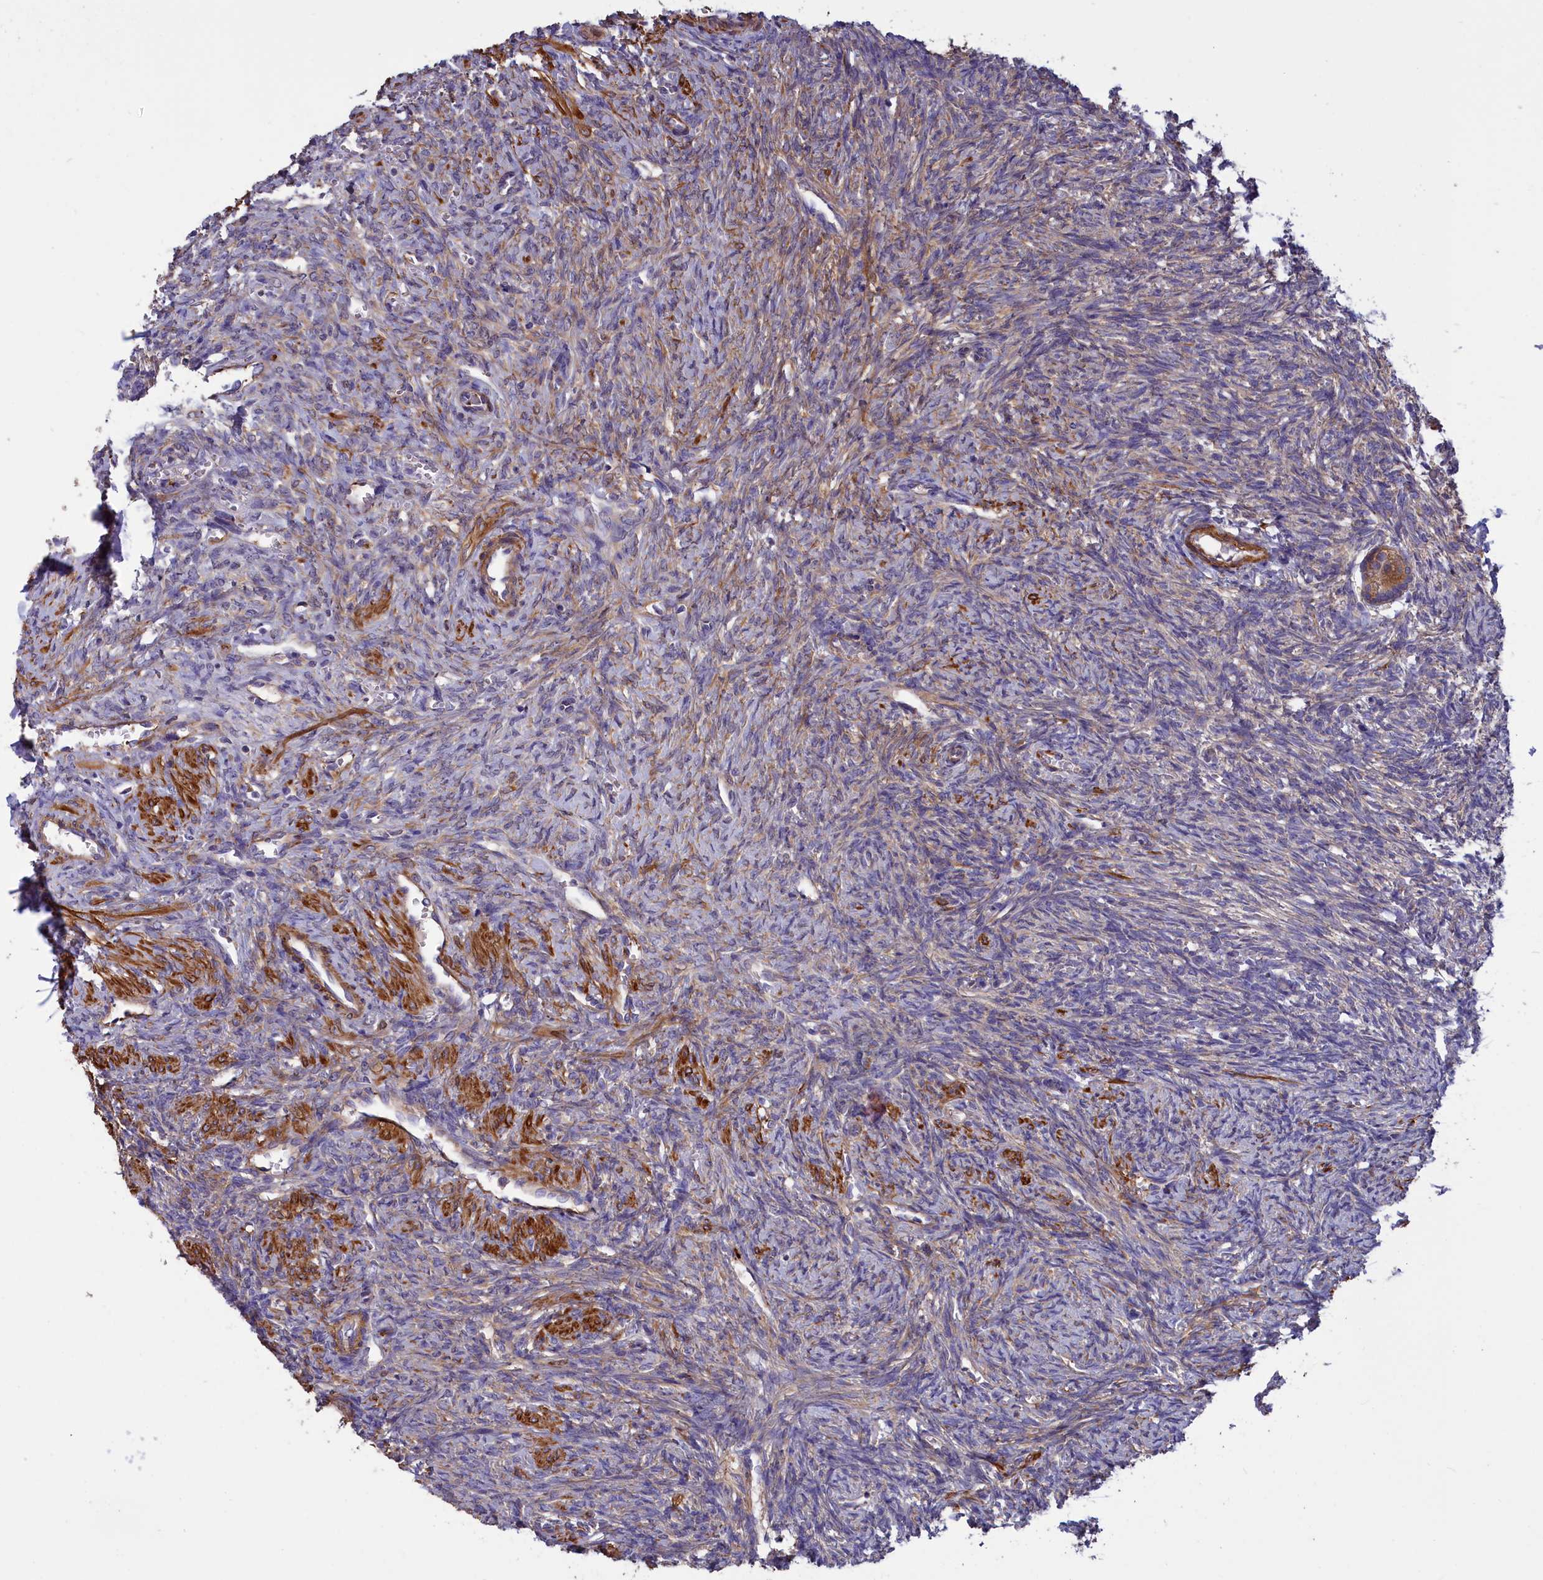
{"staining": {"intensity": "moderate", "quantity": "<25%", "location": "cytoplasmic/membranous"}, "tissue": "ovary", "cell_type": "Ovarian stroma cells", "image_type": "normal", "snomed": [{"axis": "morphology", "description": "Normal tissue, NOS"}, {"axis": "topography", "description": "Ovary"}], "caption": "Protein expression by immunohistochemistry (IHC) reveals moderate cytoplasmic/membranous staining in about <25% of ovarian stroma cells in unremarkable ovary. Immunohistochemistry (ihc) stains the protein of interest in brown and the nuclei are stained blue.", "gene": "AMDHD2", "patient": {"sex": "female", "age": 41}}